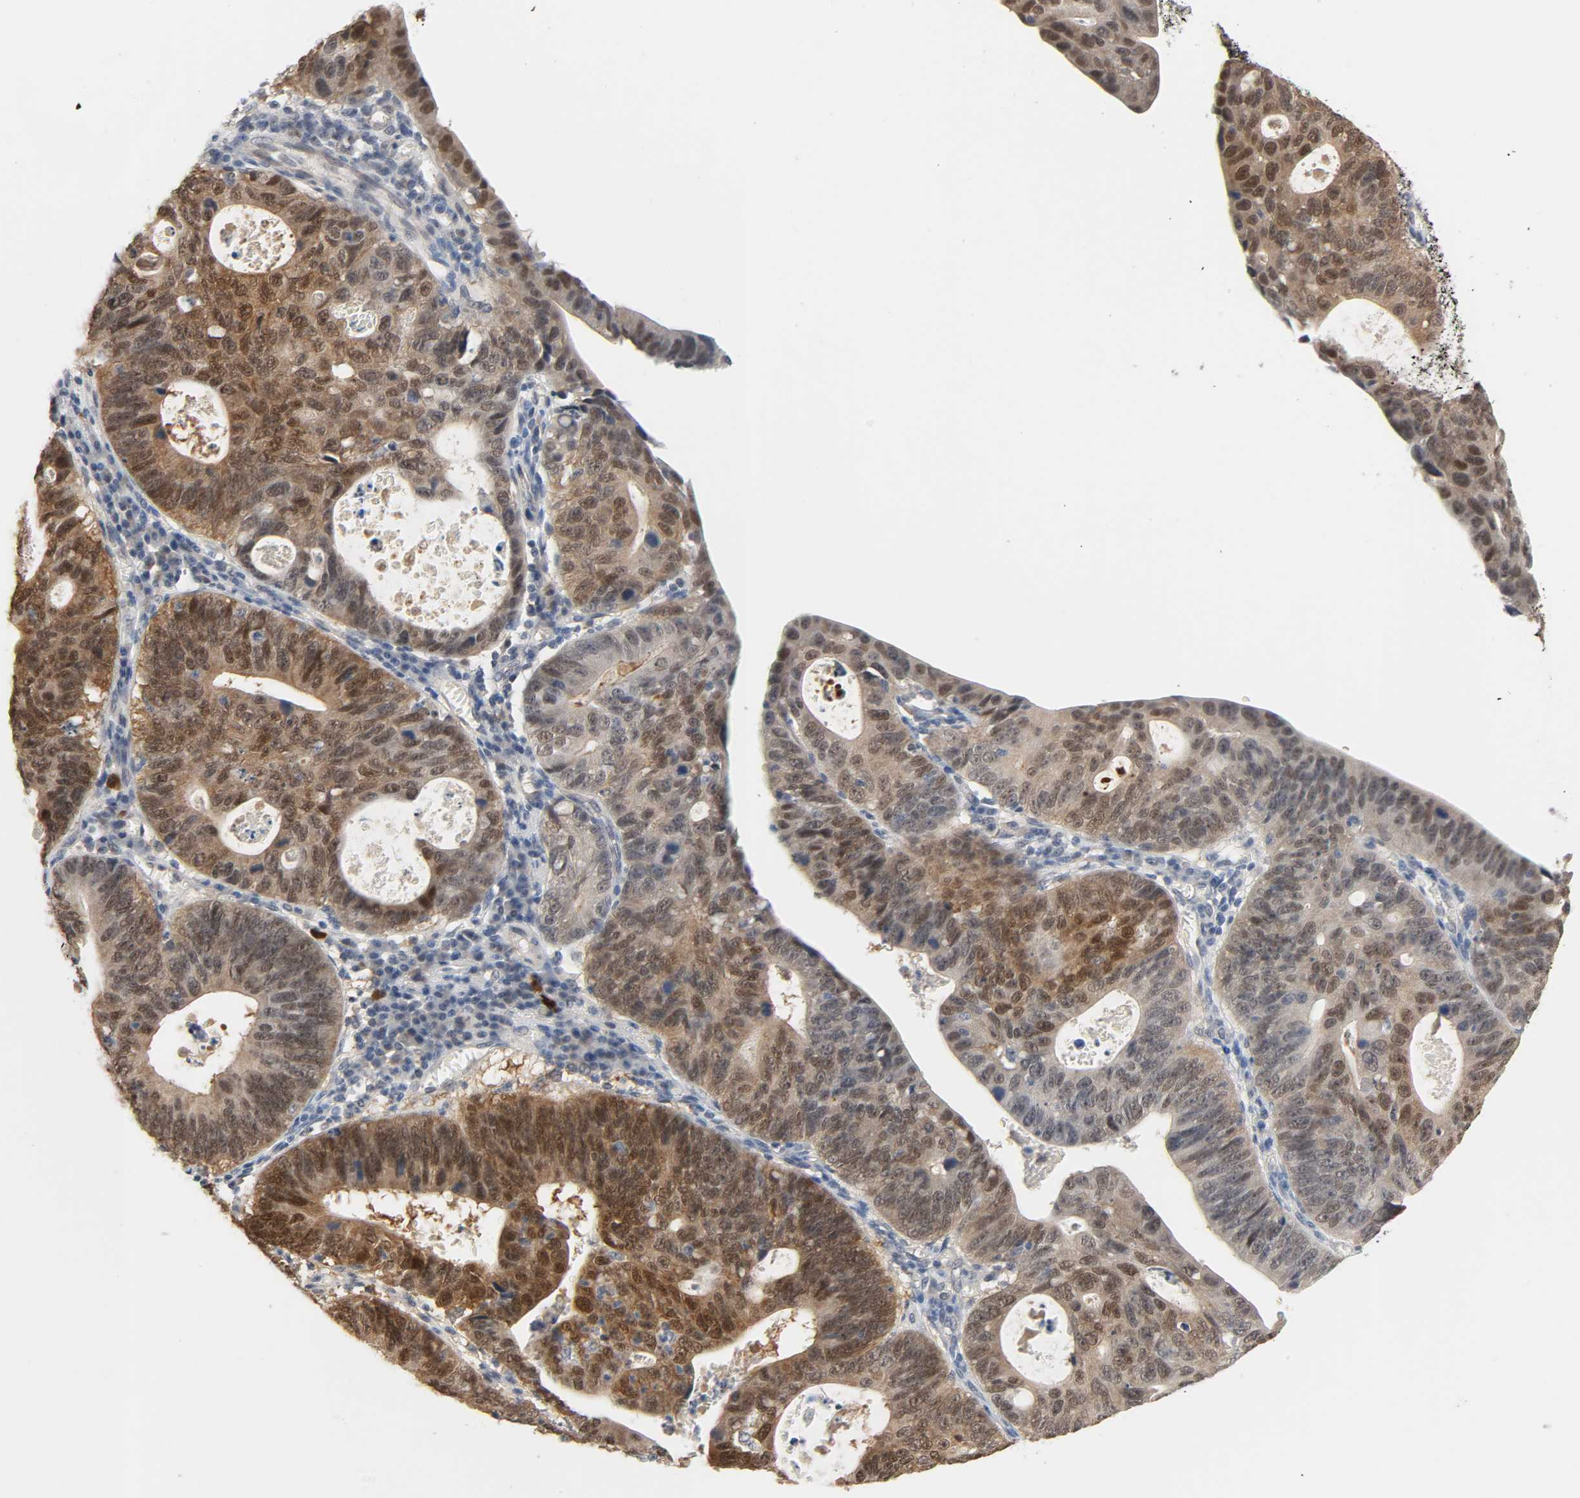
{"staining": {"intensity": "strong", "quantity": ">75%", "location": "cytoplasmic/membranous,nuclear"}, "tissue": "stomach cancer", "cell_type": "Tumor cells", "image_type": "cancer", "snomed": [{"axis": "morphology", "description": "Adenocarcinoma, NOS"}, {"axis": "topography", "description": "Stomach"}], "caption": "Protein staining by immunohistochemistry (IHC) reveals strong cytoplasmic/membranous and nuclear staining in about >75% of tumor cells in adenocarcinoma (stomach).", "gene": "ACSS2", "patient": {"sex": "male", "age": 59}}